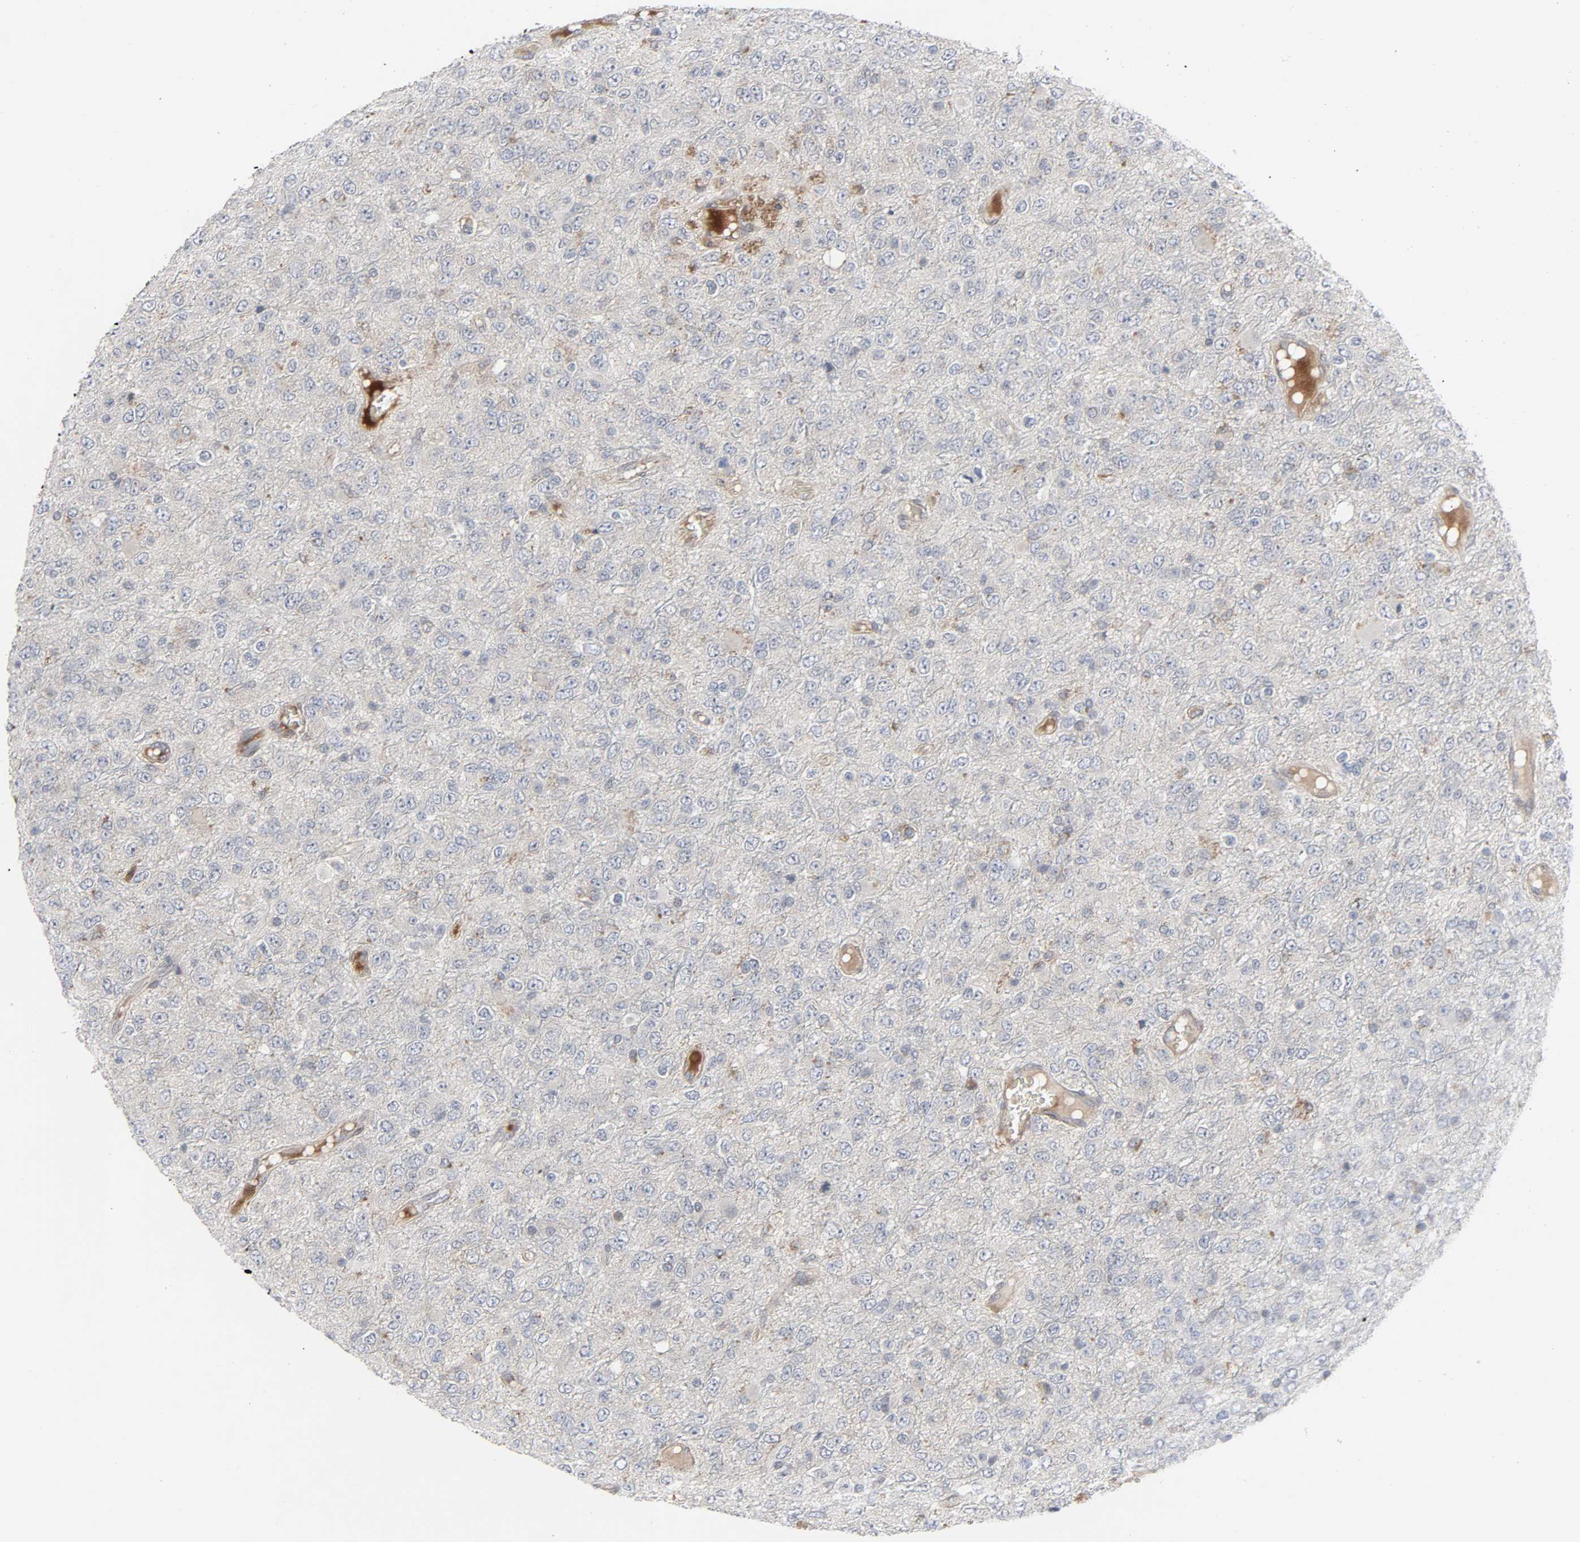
{"staining": {"intensity": "weak", "quantity": "<25%", "location": "cytoplasmic/membranous"}, "tissue": "glioma", "cell_type": "Tumor cells", "image_type": "cancer", "snomed": [{"axis": "morphology", "description": "Glioma, malignant, High grade"}, {"axis": "topography", "description": "pancreas cauda"}], "caption": "DAB (3,3'-diaminobenzidine) immunohistochemical staining of glioma reveals no significant positivity in tumor cells.", "gene": "ADCY4", "patient": {"sex": "male", "age": 60}}